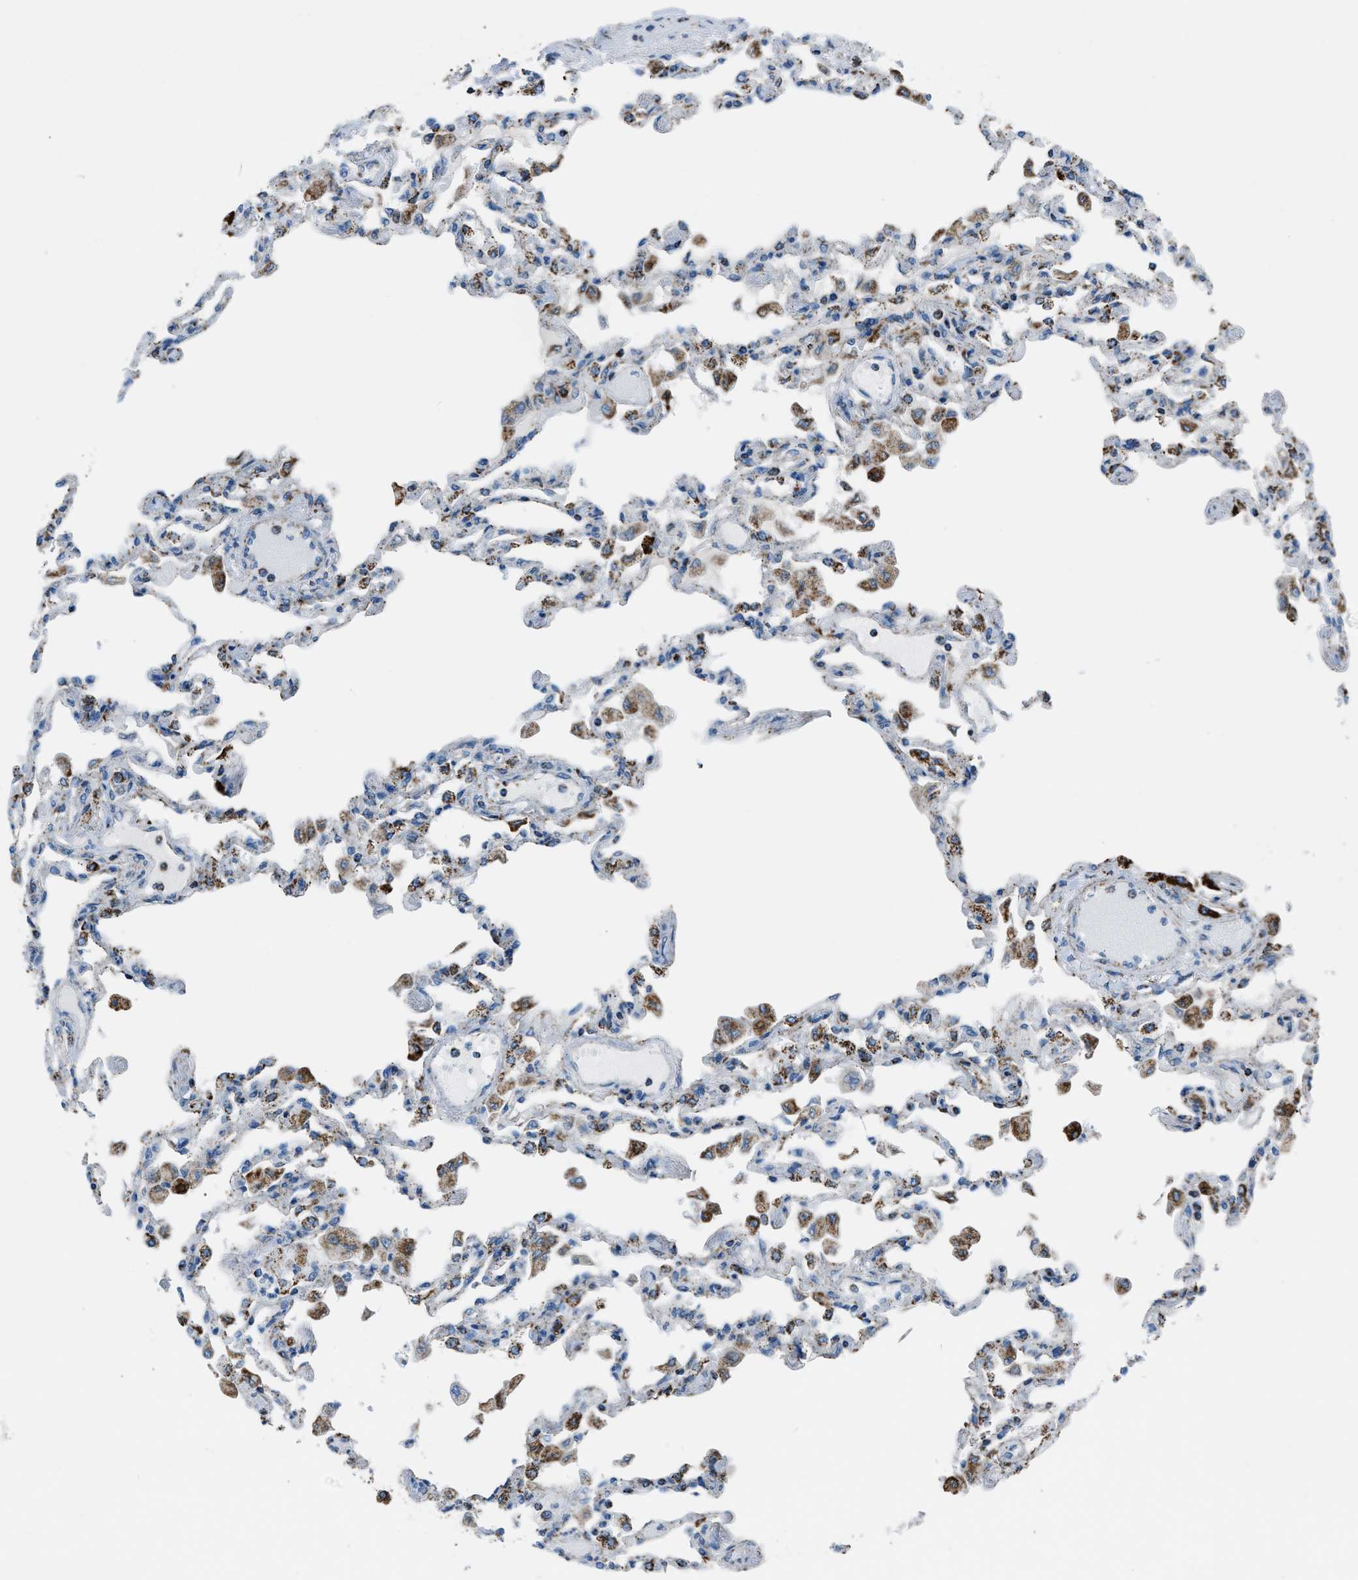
{"staining": {"intensity": "strong", "quantity": "<25%", "location": "cytoplasmic/membranous"}, "tissue": "lung", "cell_type": "Alveolar cells", "image_type": "normal", "snomed": [{"axis": "morphology", "description": "Normal tissue, NOS"}, {"axis": "topography", "description": "Bronchus"}, {"axis": "topography", "description": "Lung"}], "caption": "Approximately <25% of alveolar cells in normal lung reveal strong cytoplasmic/membranous protein expression as visualized by brown immunohistochemical staining.", "gene": "MDH2", "patient": {"sex": "female", "age": 49}}